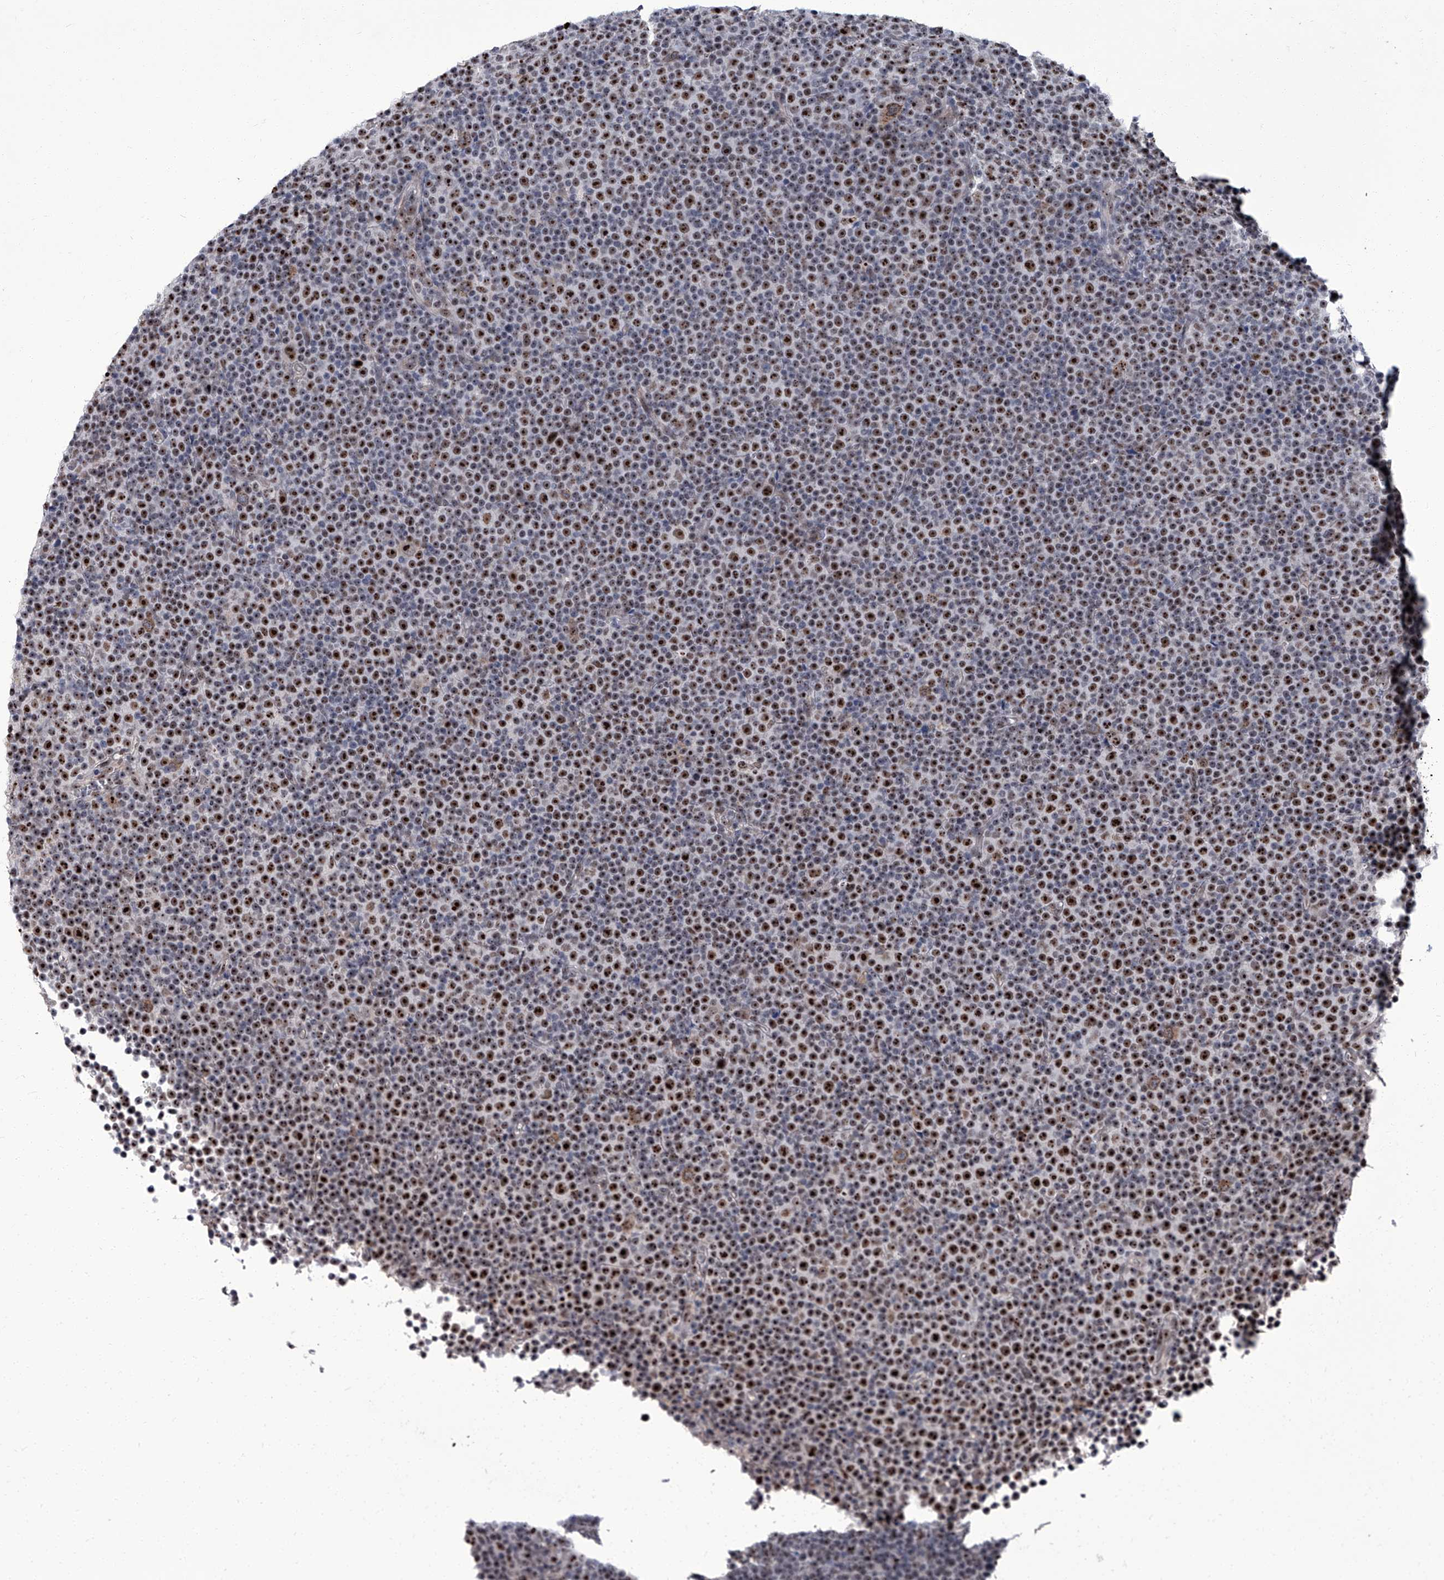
{"staining": {"intensity": "moderate", "quantity": ">75%", "location": "nuclear"}, "tissue": "lymphoma", "cell_type": "Tumor cells", "image_type": "cancer", "snomed": [{"axis": "morphology", "description": "Malignant lymphoma, non-Hodgkin's type, Low grade"}, {"axis": "topography", "description": "Lymph node"}], "caption": "Malignant lymphoma, non-Hodgkin's type (low-grade) stained for a protein reveals moderate nuclear positivity in tumor cells.", "gene": "CMTR1", "patient": {"sex": "female", "age": 67}}